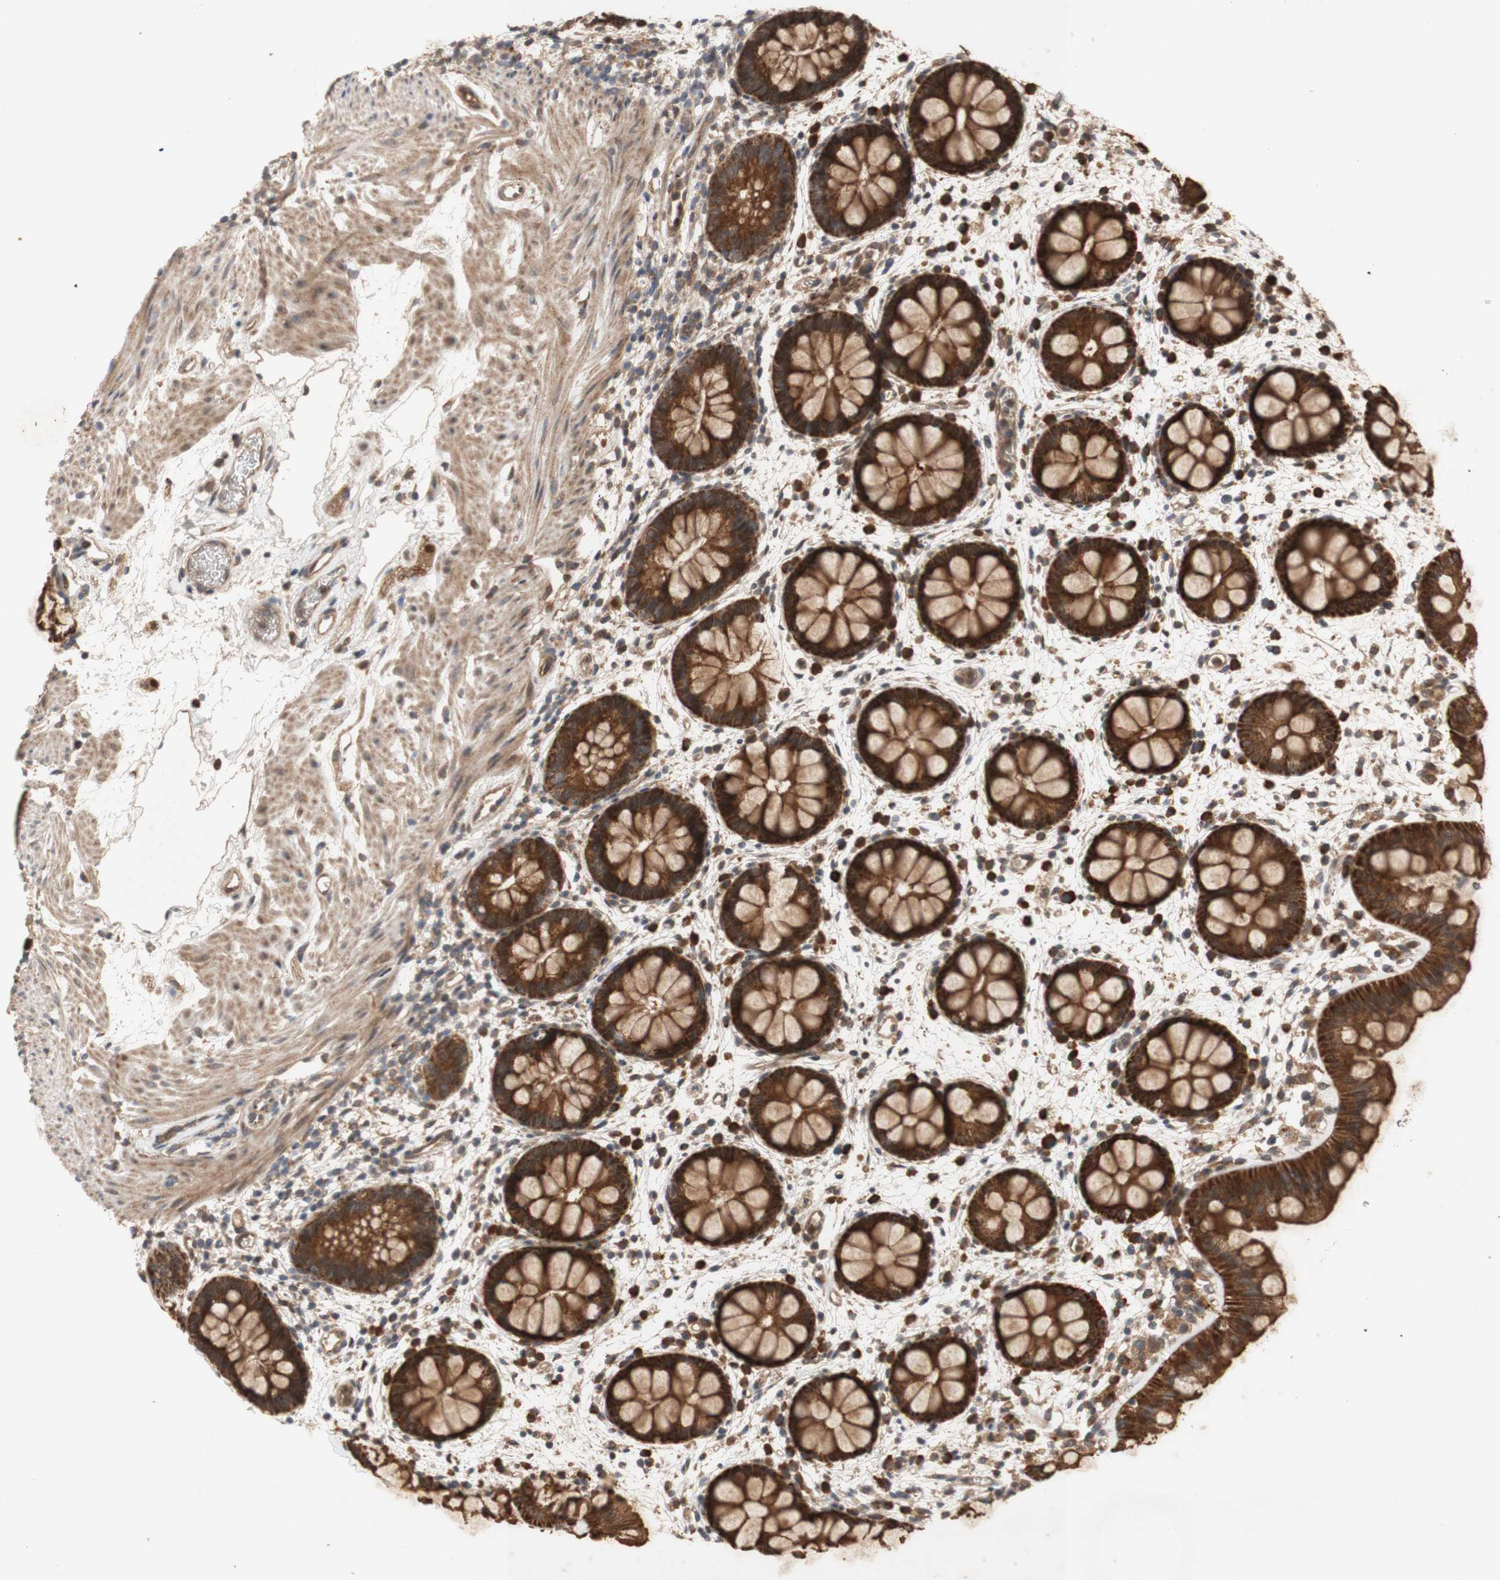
{"staining": {"intensity": "strong", "quantity": ">75%", "location": "cytoplasmic/membranous"}, "tissue": "rectum", "cell_type": "Glandular cells", "image_type": "normal", "snomed": [{"axis": "morphology", "description": "Normal tissue, NOS"}, {"axis": "topography", "description": "Rectum"}], "caption": "IHC of benign human rectum displays high levels of strong cytoplasmic/membranous expression in approximately >75% of glandular cells. (DAB (3,3'-diaminobenzidine) IHC, brown staining for protein, blue staining for nuclei).", "gene": "PKN1", "patient": {"sex": "female", "age": 24}}